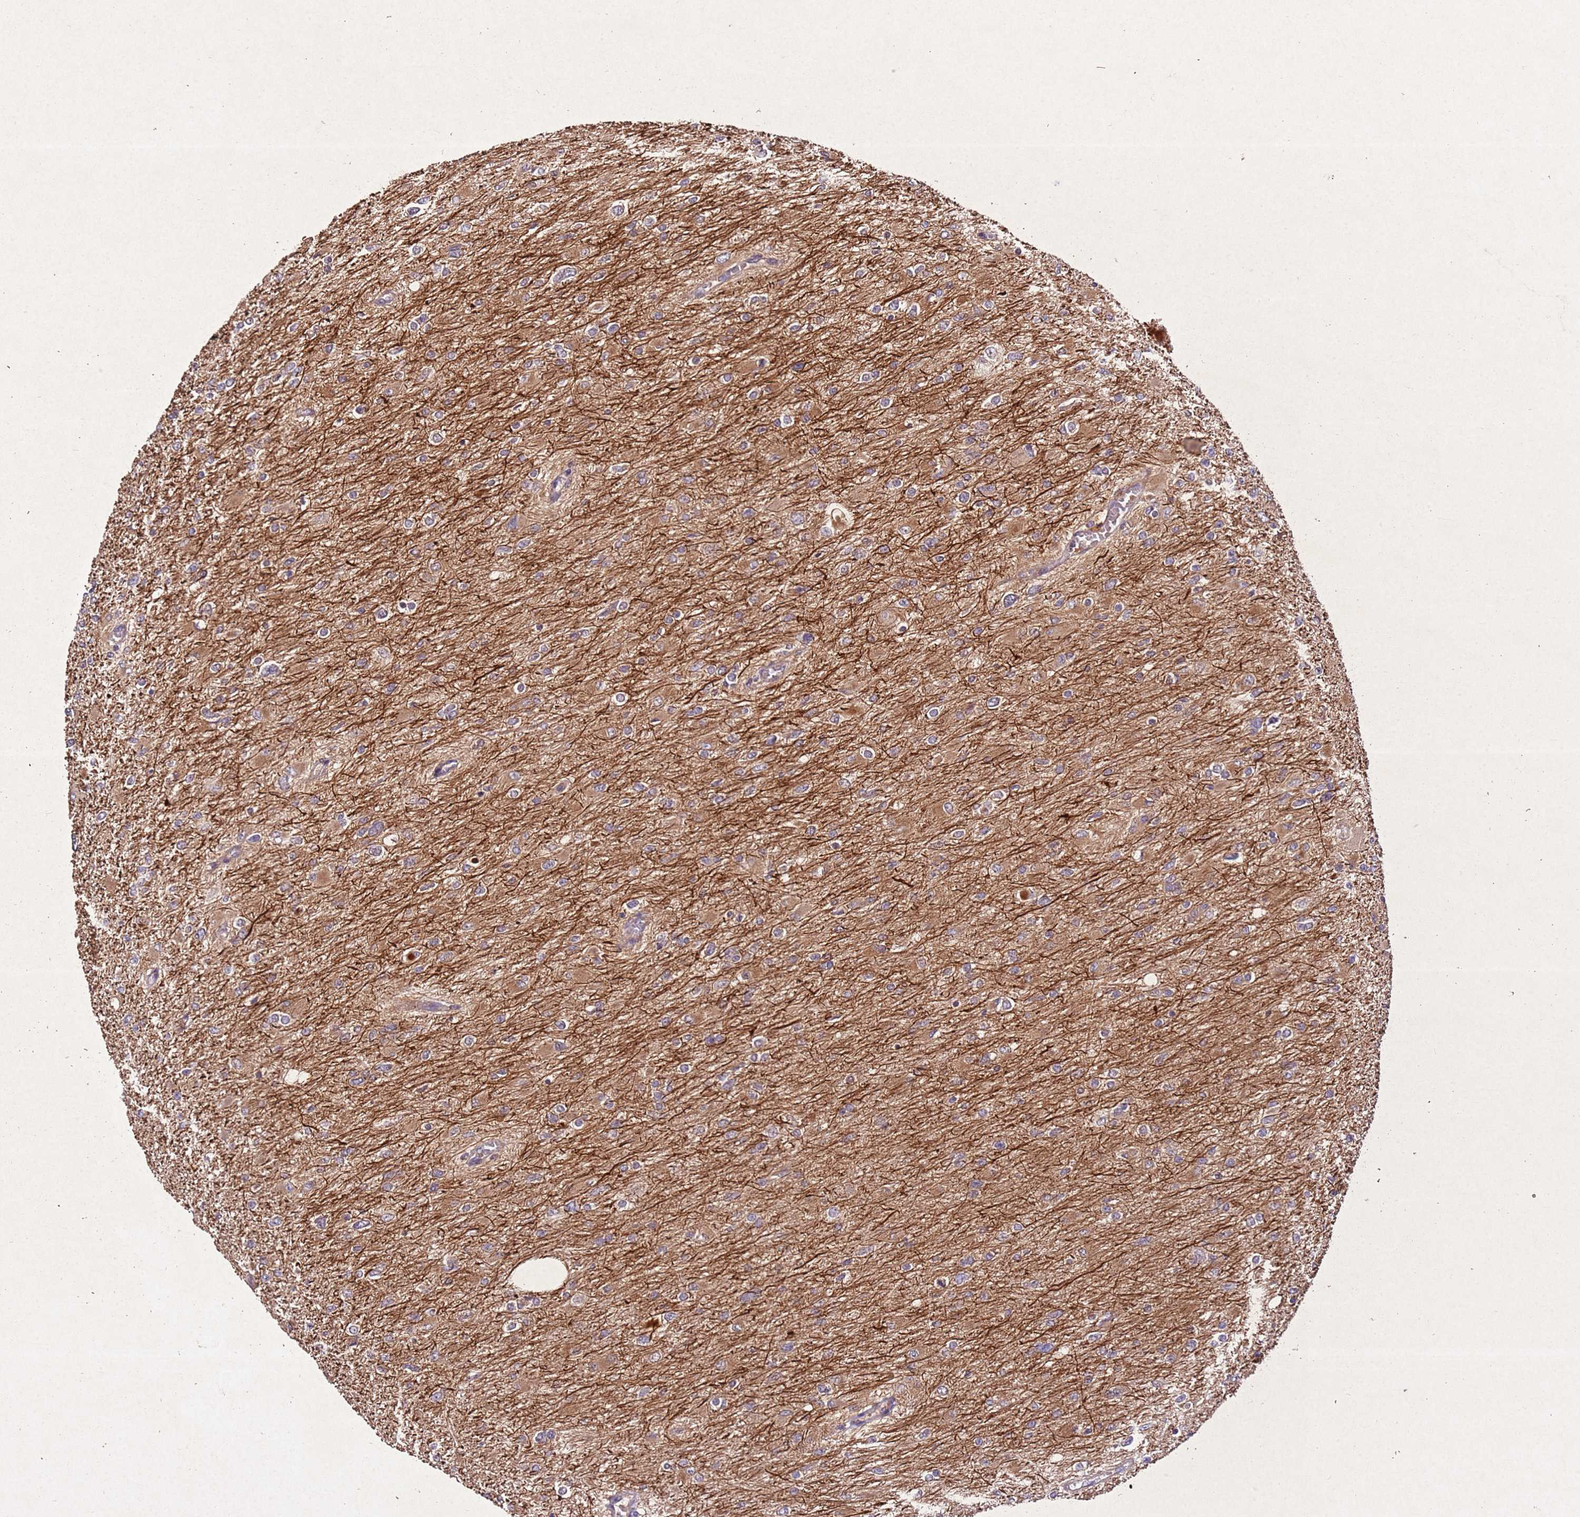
{"staining": {"intensity": "weak", "quantity": "25%-75%", "location": "cytoplasmic/membranous"}, "tissue": "glioma", "cell_type": "Tumor cells", "image_type": "cancer", "snomed": [{"axis": "morphology", "description": "Glioma, malignant, High grade"}, {"axis": "topography", "description": "Cerebral cortex"}], "caption": "Approximately 25%-75% of tumor cells in human malignant glioma (high-grade) show weak cytoplasmic/membranous protein staining as visualized by brown immunohistochemical staining.", "gene": "PTMA", "patient": {"sex": "female", "age": 36}}